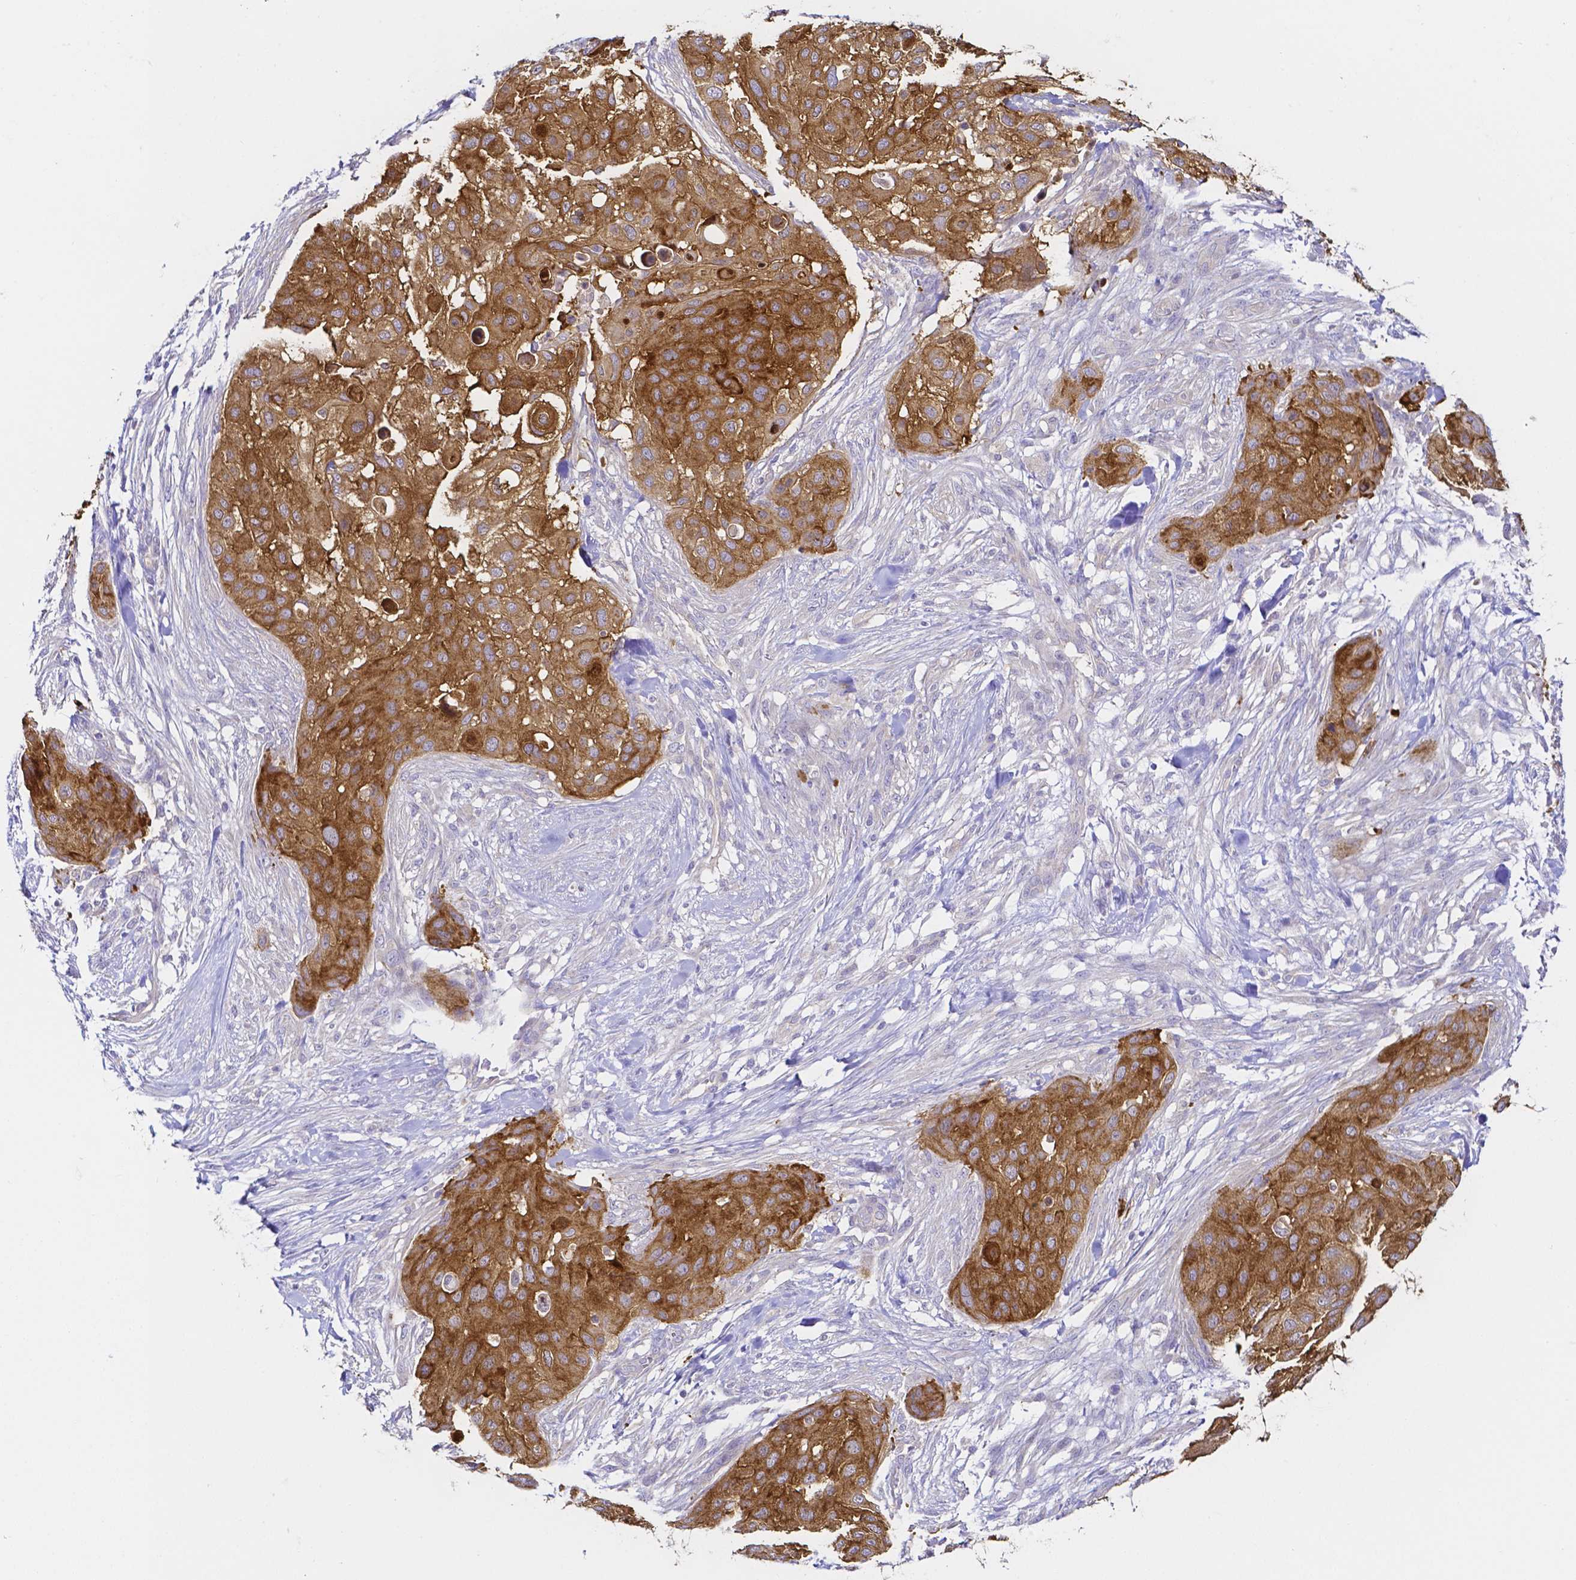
{"staining": {"intensity": "moderate", "quantity": ">75%", "location": "cytoplasmic/membranous"}, "tissue": "skin cancer", "cell_type": "Tumor cells", "image_type": "cancer", "snomed": [{"axis": "morphology", "description": "Squamous cell carcinoma, NOS"}, {"axis": "topography", "description": "Skin"}], "caption": "Tumor cells demonstrate medium levels of moderate cytoplasmic/membranous positivity in about >75% of cells in squamous cell carcinoma (skin).", "gene": "PKP3", "patient": {"sex": "female", "age": 87}}